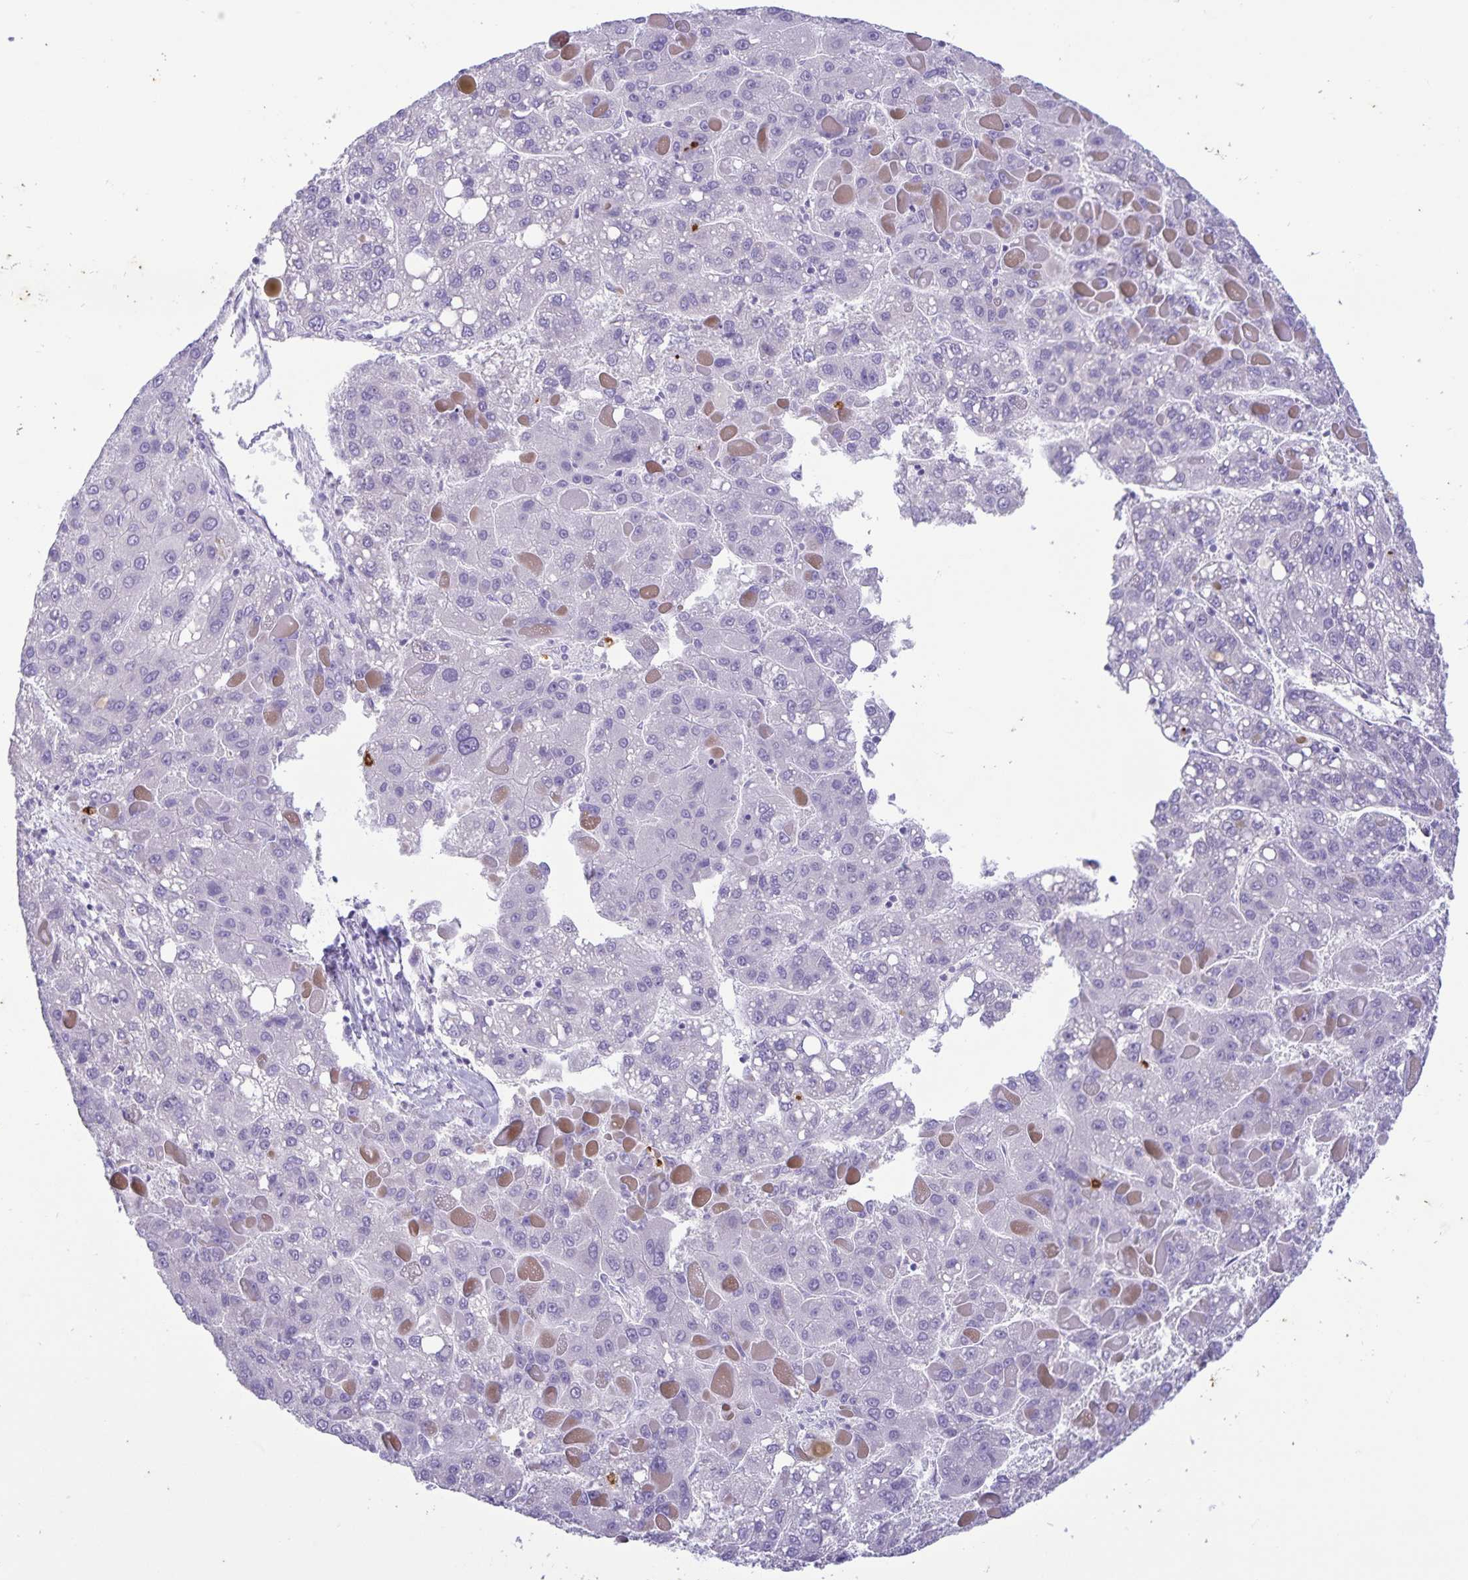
{"staining": {"intensity": "negative", "quantity": "none", "location": "none"}, "tissue": "liver cancer", "cell_type": "Tumor cells", "image_type": "cancer", "snomed": [{"axis": "morphology", "description": "Carcinoma, Hepatocellular, NOS"}, {"axis": "topography", "description": "Liver"}], "caption": "Liver cancer was stained to show a protein in brown. There is no significant expression in tumor cells.", "gene": "IBTK", "patient": {"sex": "female", "age": 82}}